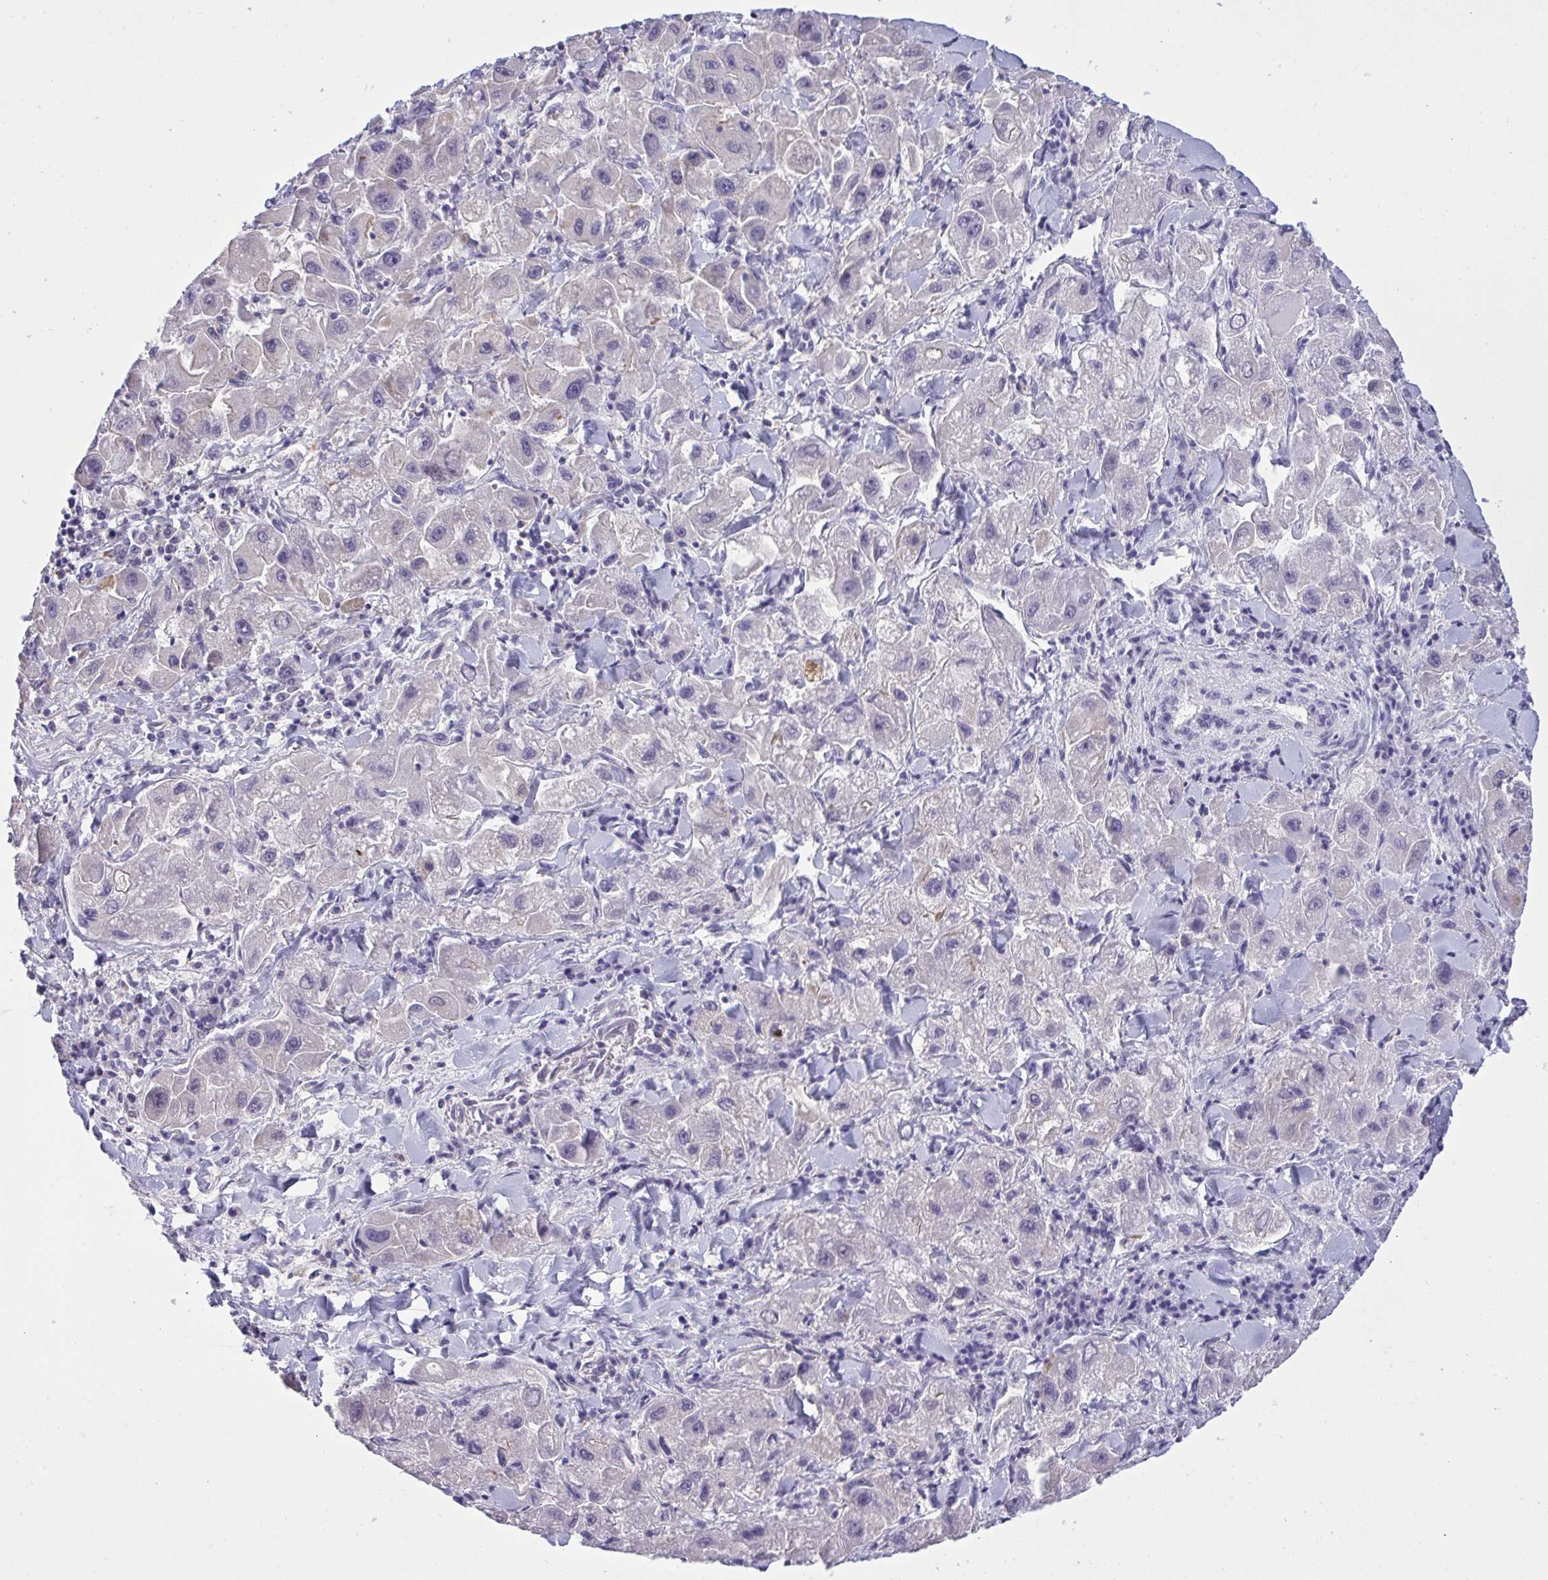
{"staining": {"intensity": "negative", "quantity": "none", "location": "none"}, "tissue": "liver cancer", "cell_type": "Tumor cells", "image_type": "cancer", "snomed": [{"axis": "morphology", "description": "Carcinoma, Hepatocellular, NOS"}, {"axis": "topography", "description": "Liver"}], "caption": "Human liver hepatocellular carcinoma stained for a protein using immunohistochemistry exhibits no positivity in tumor cells.", "gene": "WDR97", "patient": {"sex": "male", "age": 24}}